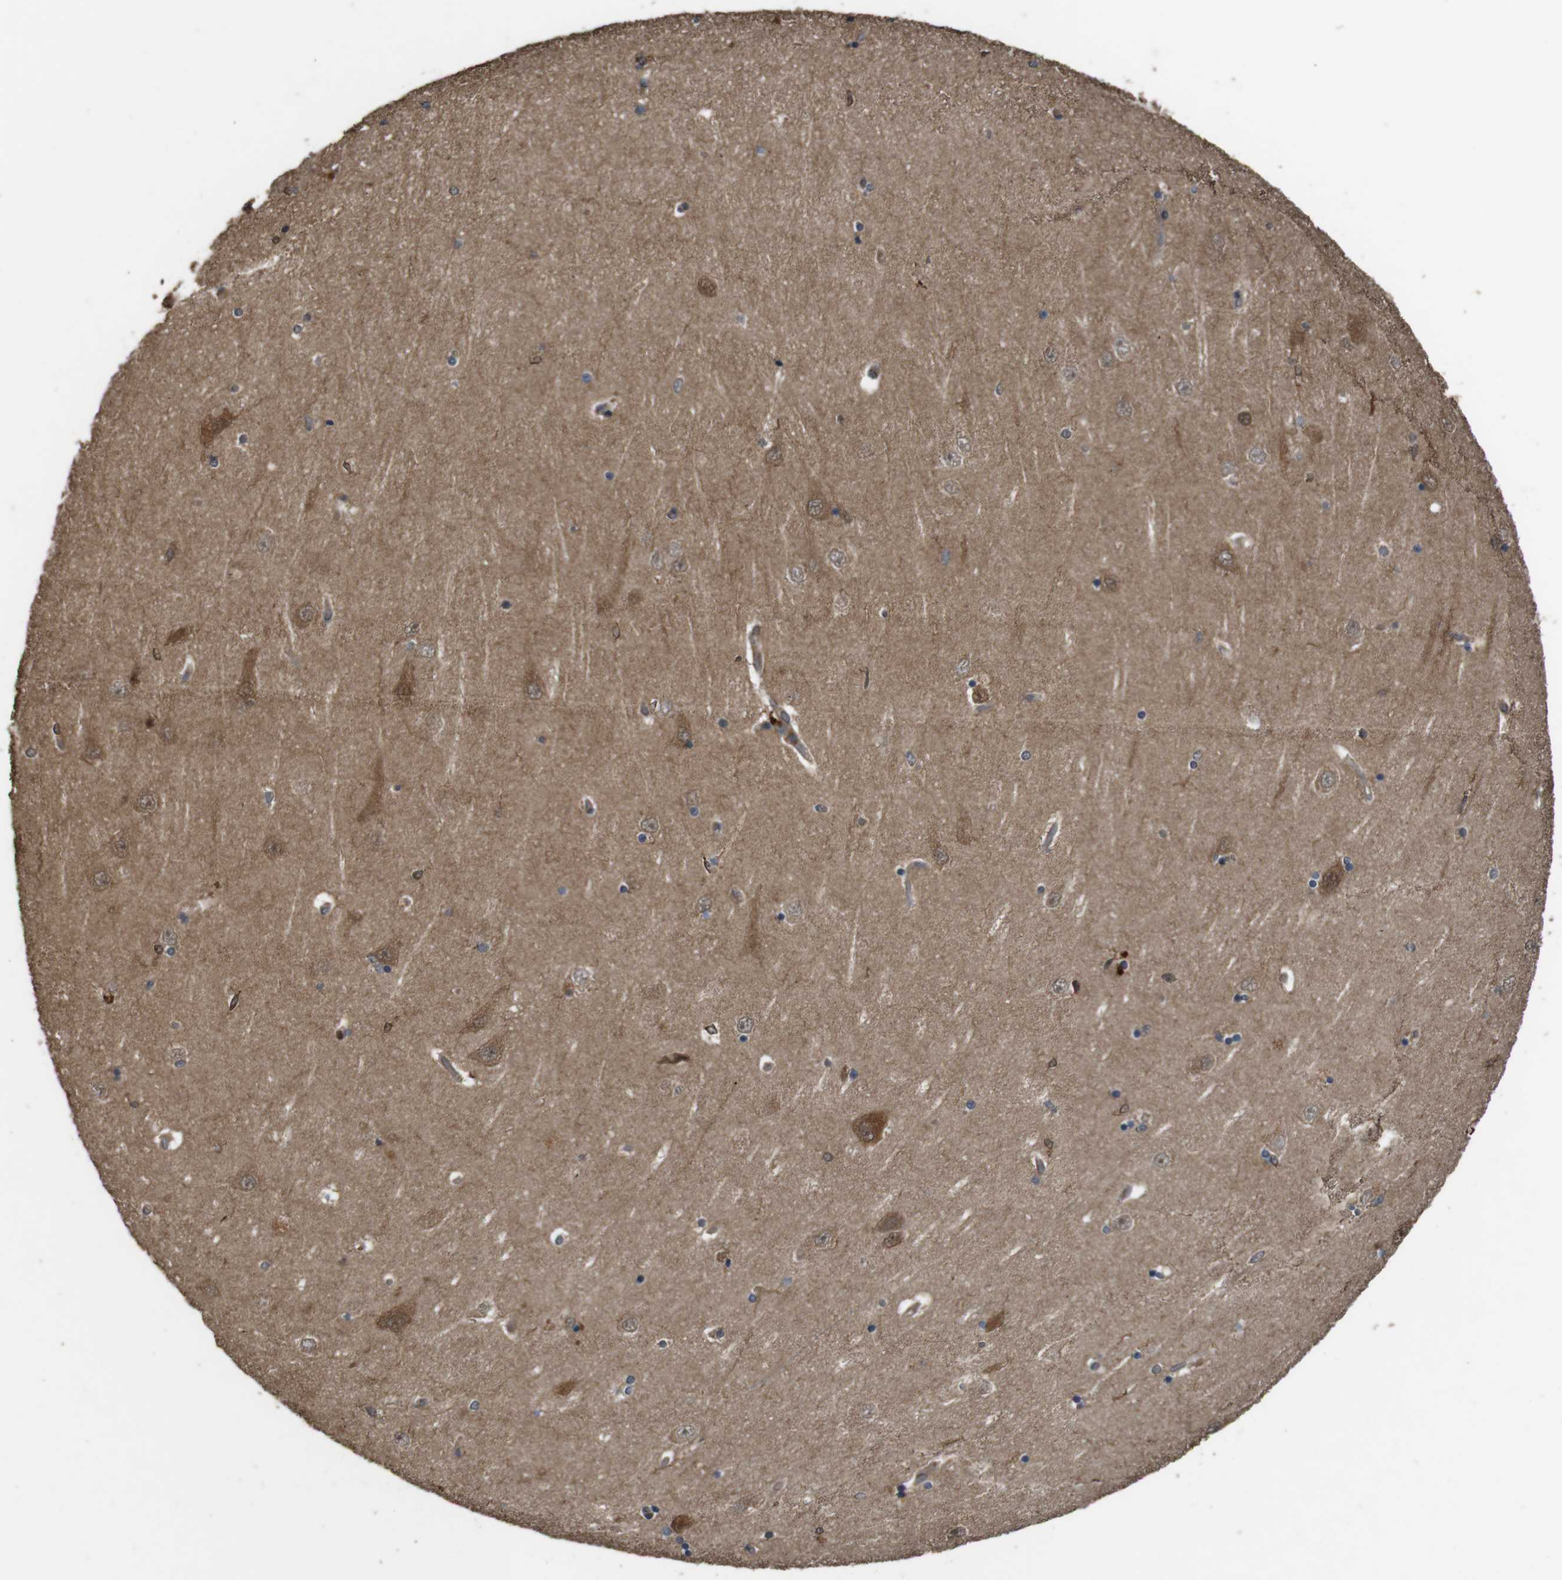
{"staining": {"intensity": "moderate", "quantity": "<25%", "location": "cytoplasmic/membranous"}, "tissue": "hippocampus", "cell_type": "Glial cells", "image_type": "normal", "snomed": [{"axis": "morphology", "description": "Normal tissue, NOS"}, {"axis": "topography", "description": "Hippocampus"}], "caption": "Brown immunohistochemical staining in benign hippocampus displays moderate cytoplasmic/membranous positivity in approximately <25% of glial cells.", "gene": "BAG4", "patient": {"sex": "female", "age": 54}}